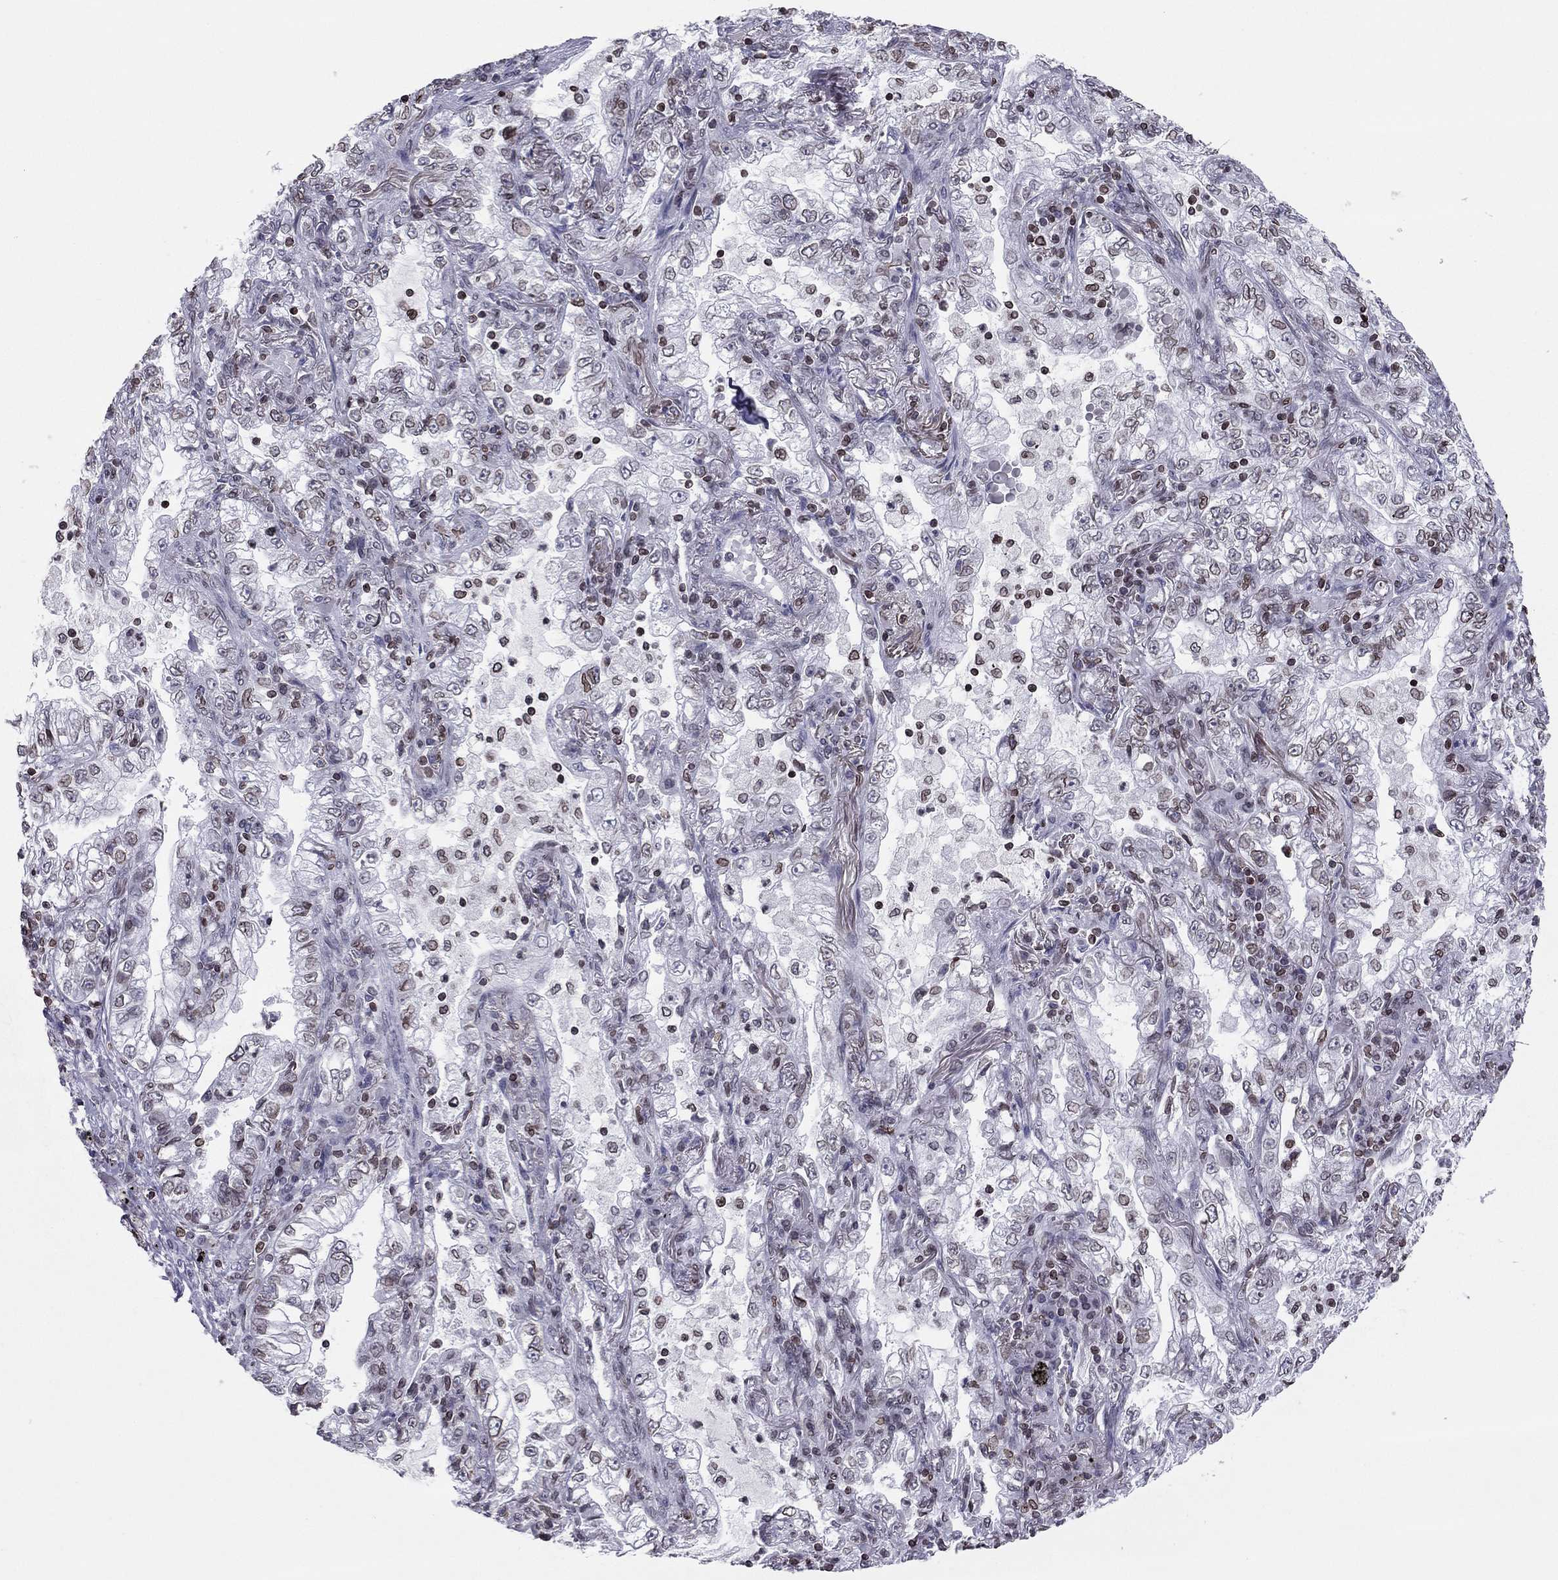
{"staining": {"intensity": "weak", "quantity": "<25%", "location": "cytoplasmic/membranous,nuclear"}, "tissue": "lung cancer", "cell_type": "Tumor cells", "image_type": "cancer", "snomed": [{"axis": "morphology", "description": "Adenocarcinoma, NOS"}, {"axis": "topography", "description": "Lung"}], "caption": "Immunohistochemistry micrograph of neoplastic tissue: human lung cancer stained with DAB displays no significant protein expression in tumor cells.", "gene": "ESPL1", "patient": {"sex": "female", "age": 73}}